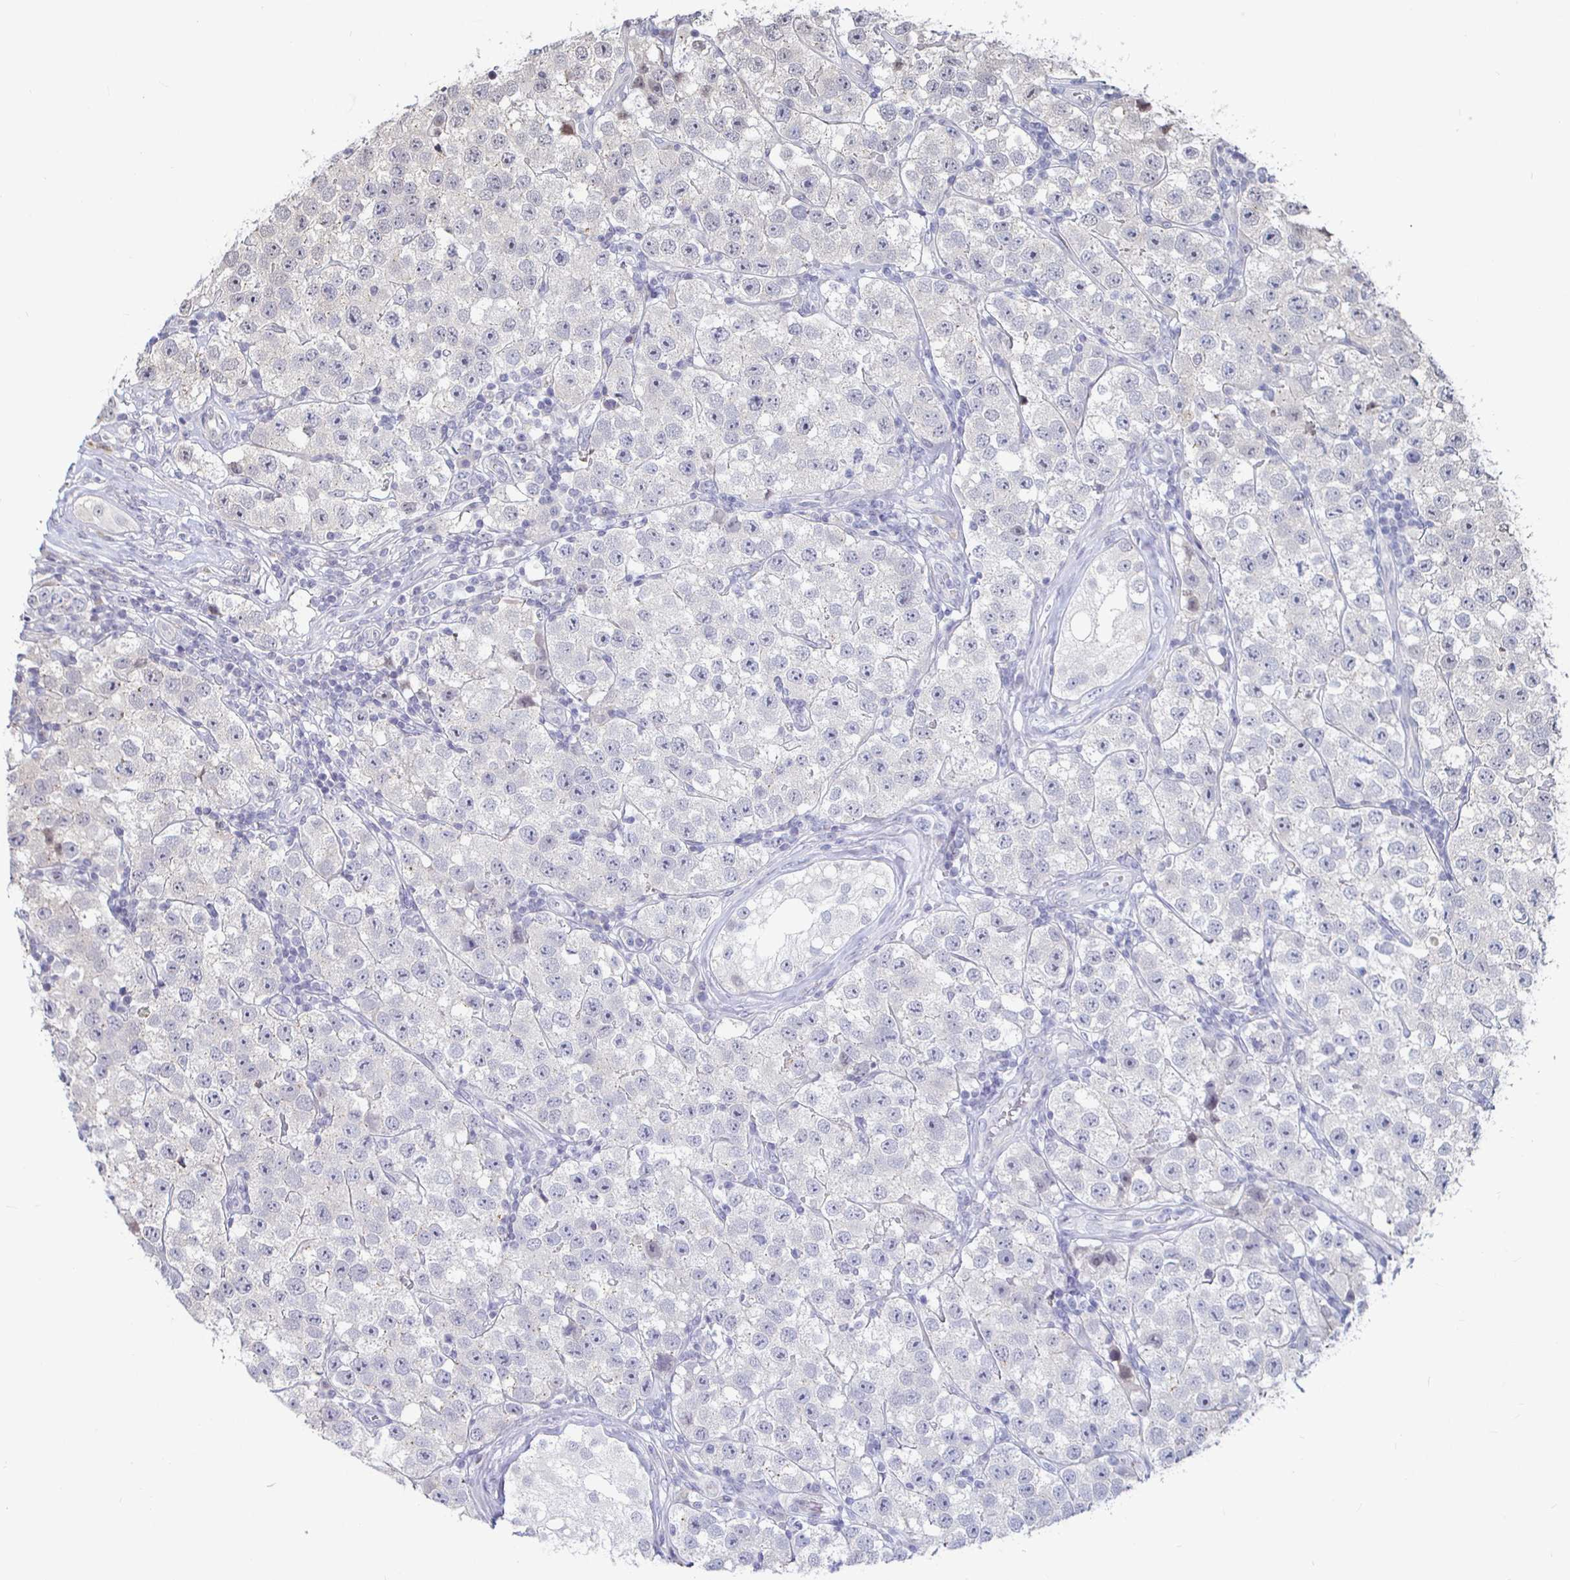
{"staining": {"intensity": "negative", "quantity": "none", "location": "none"}, "tissue": "testis cancer", "cell_type": "Tumor cells", "image_type": "cancer", "snomed": [{"axis": "morphology", "description": "Seminoma, NOS"}, {"axis": "topography", "description": "Testis"}], "caption": "Immunohistochemical staining of testis seminoma exhibits no significant positivity in tumor cells.", "gene": "CAPN11", "patient": {"sex": "male", "age": 34}}